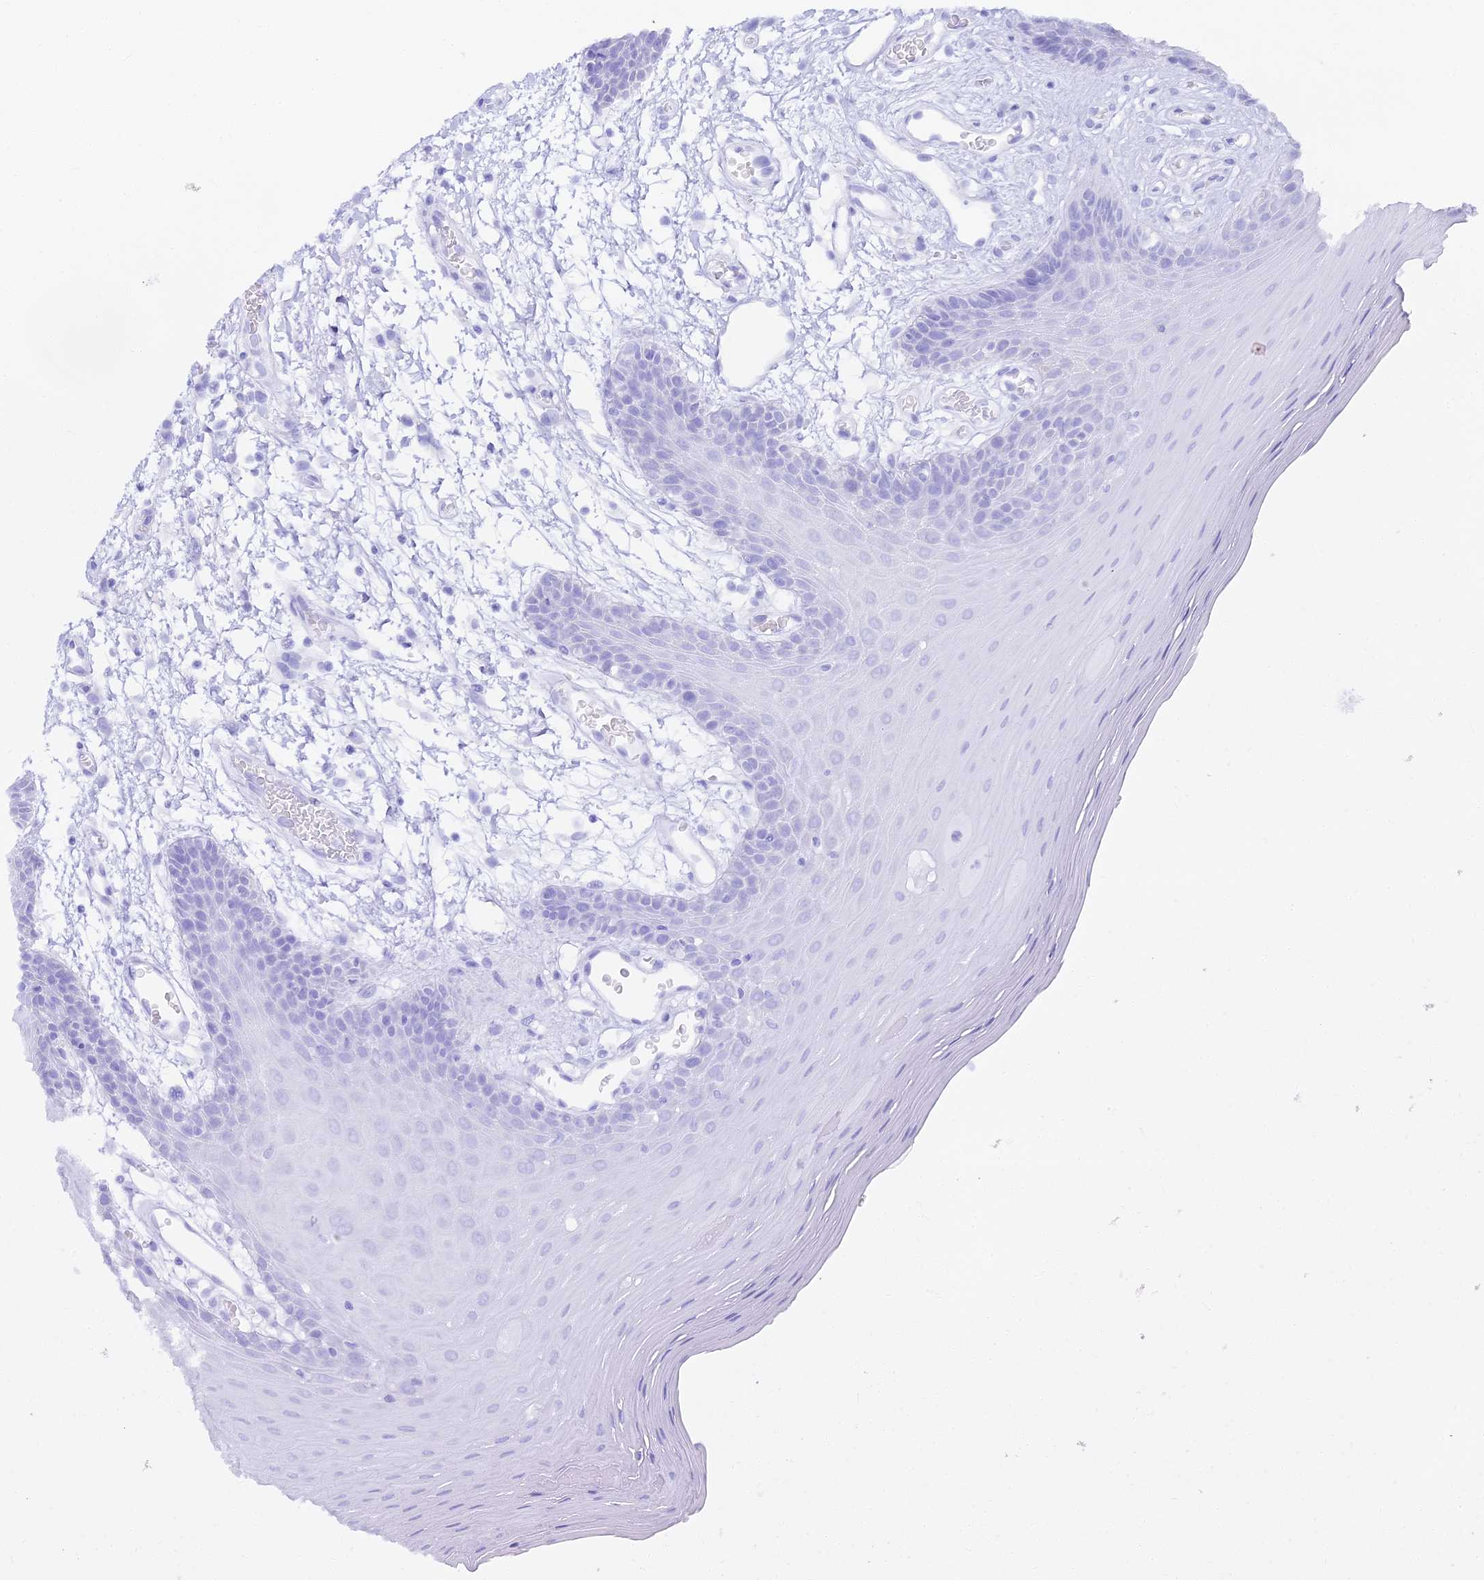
{"staining": {"intensity": "negative", "quantity": "none", "location": "none"}, "tissue": "oral mucosa", "cell_type": "Squamous epithelial cells", "image_type": "normal", "snomed": [{"axis": "morphology", "description": "Normal tissue, NOS"}, {"axis": "topography", "description": "Skeletal muscle"}, {"axis": "topography", "description": "Oral tissue"}, {"axis": "topography", "description": "Salivary gland"}, {"axis": "topography", "description": "Peripheral nerve tissue"}], "caption": "IHC of benign human oral mucosa shows no positivity in squamous epithelial cells.", "gene": "ALPG", "patient": {"sex": "male", "age": 54}}